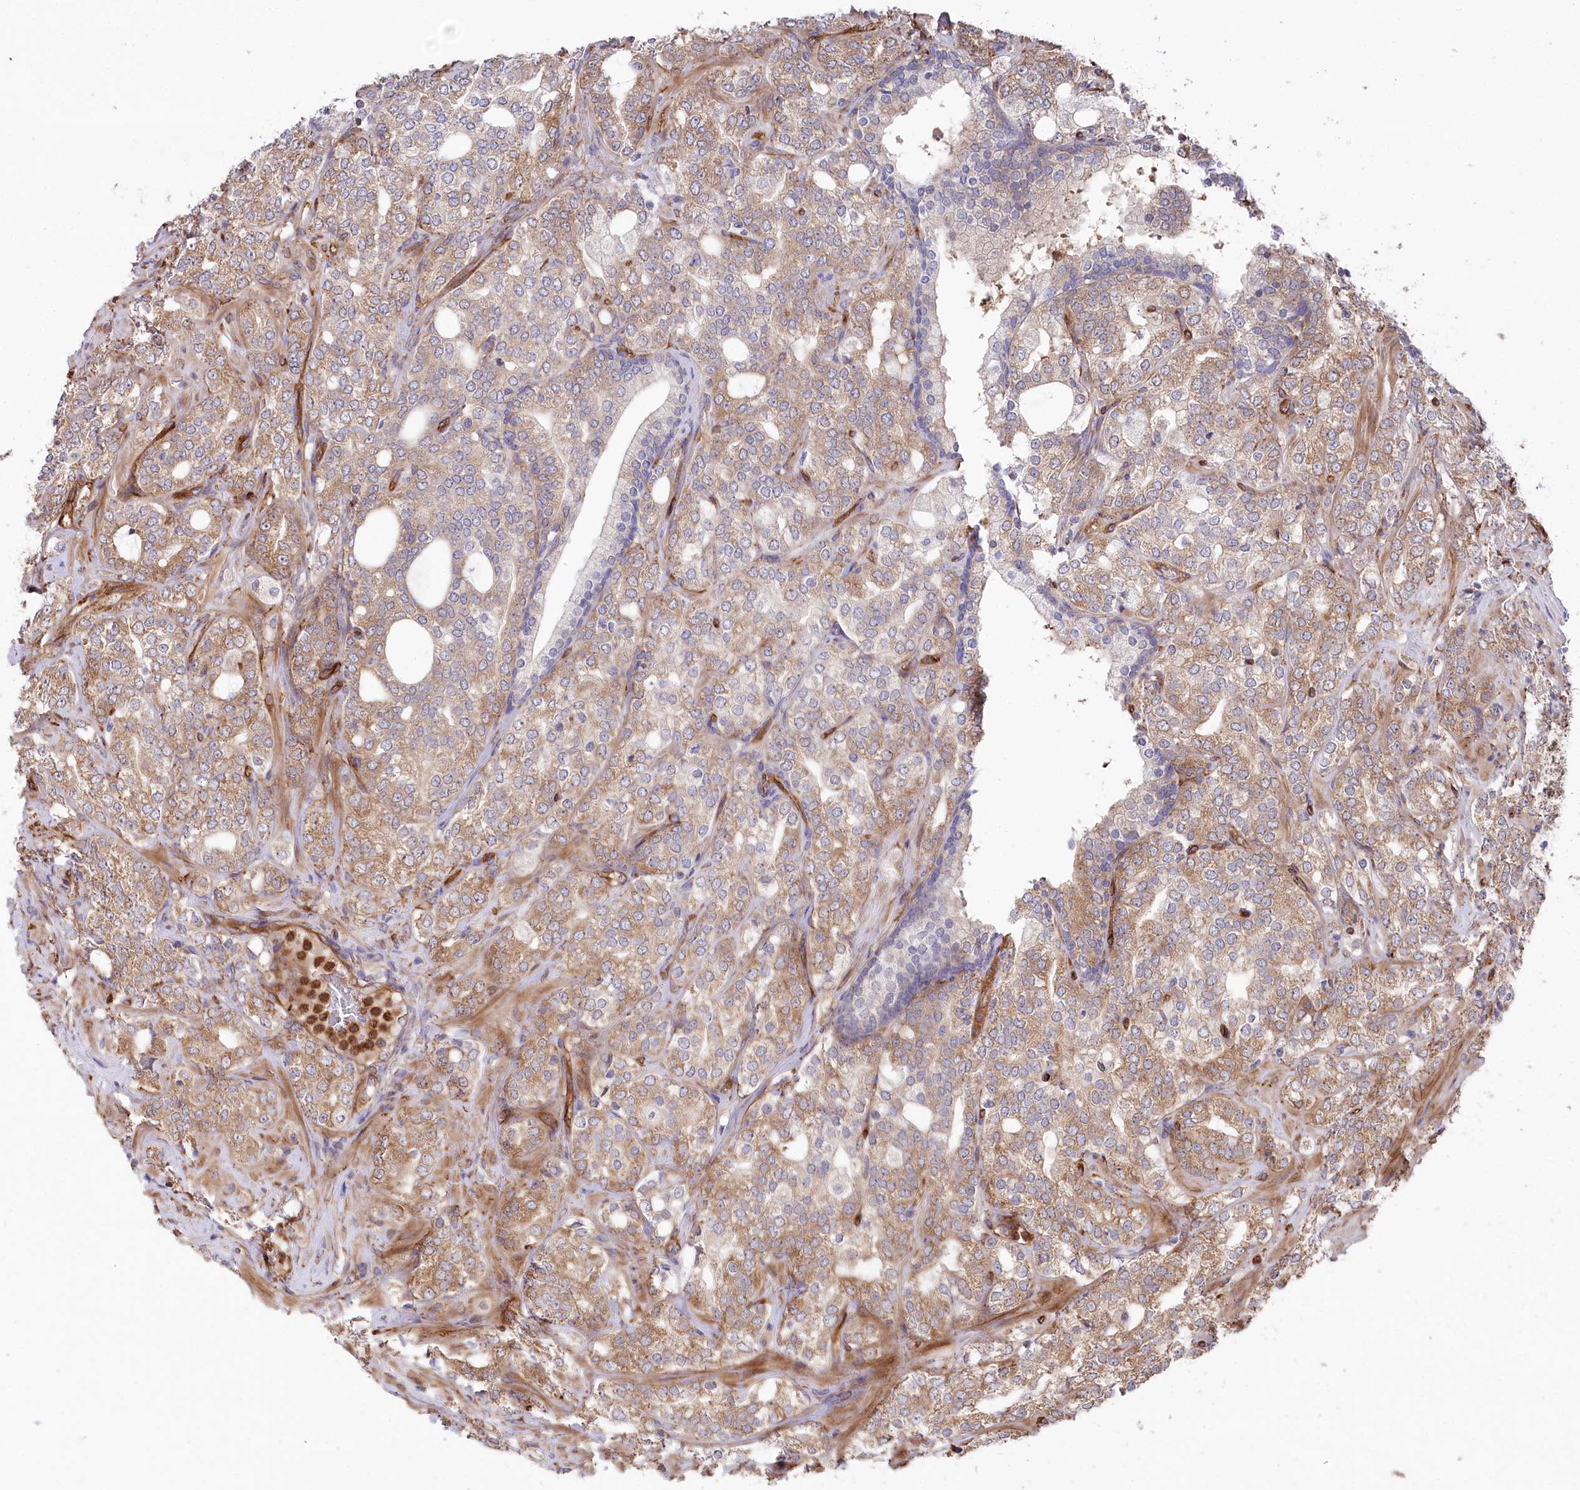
{"staining": {"intensity": "moderate", "quantity": ">75%", "location": "cytoplasmic/membranous"}, "tissue": "prostate cancer", "cell_type": "Tumor cells", "image_type": "cancer", "snomed": [{"axis": "morphology", "description": "Adenocarcinoma, High grade"}, {"axis": "topography", "description": "Prostate"}], "caption": "Human prostate cancer stained with a brown dye displays moderate cytoplasmic/membranous positive staining in approximately >75% of tumor cells.", "gene": "MTPAP", "patient": {"sex": "male", "age": 64}}